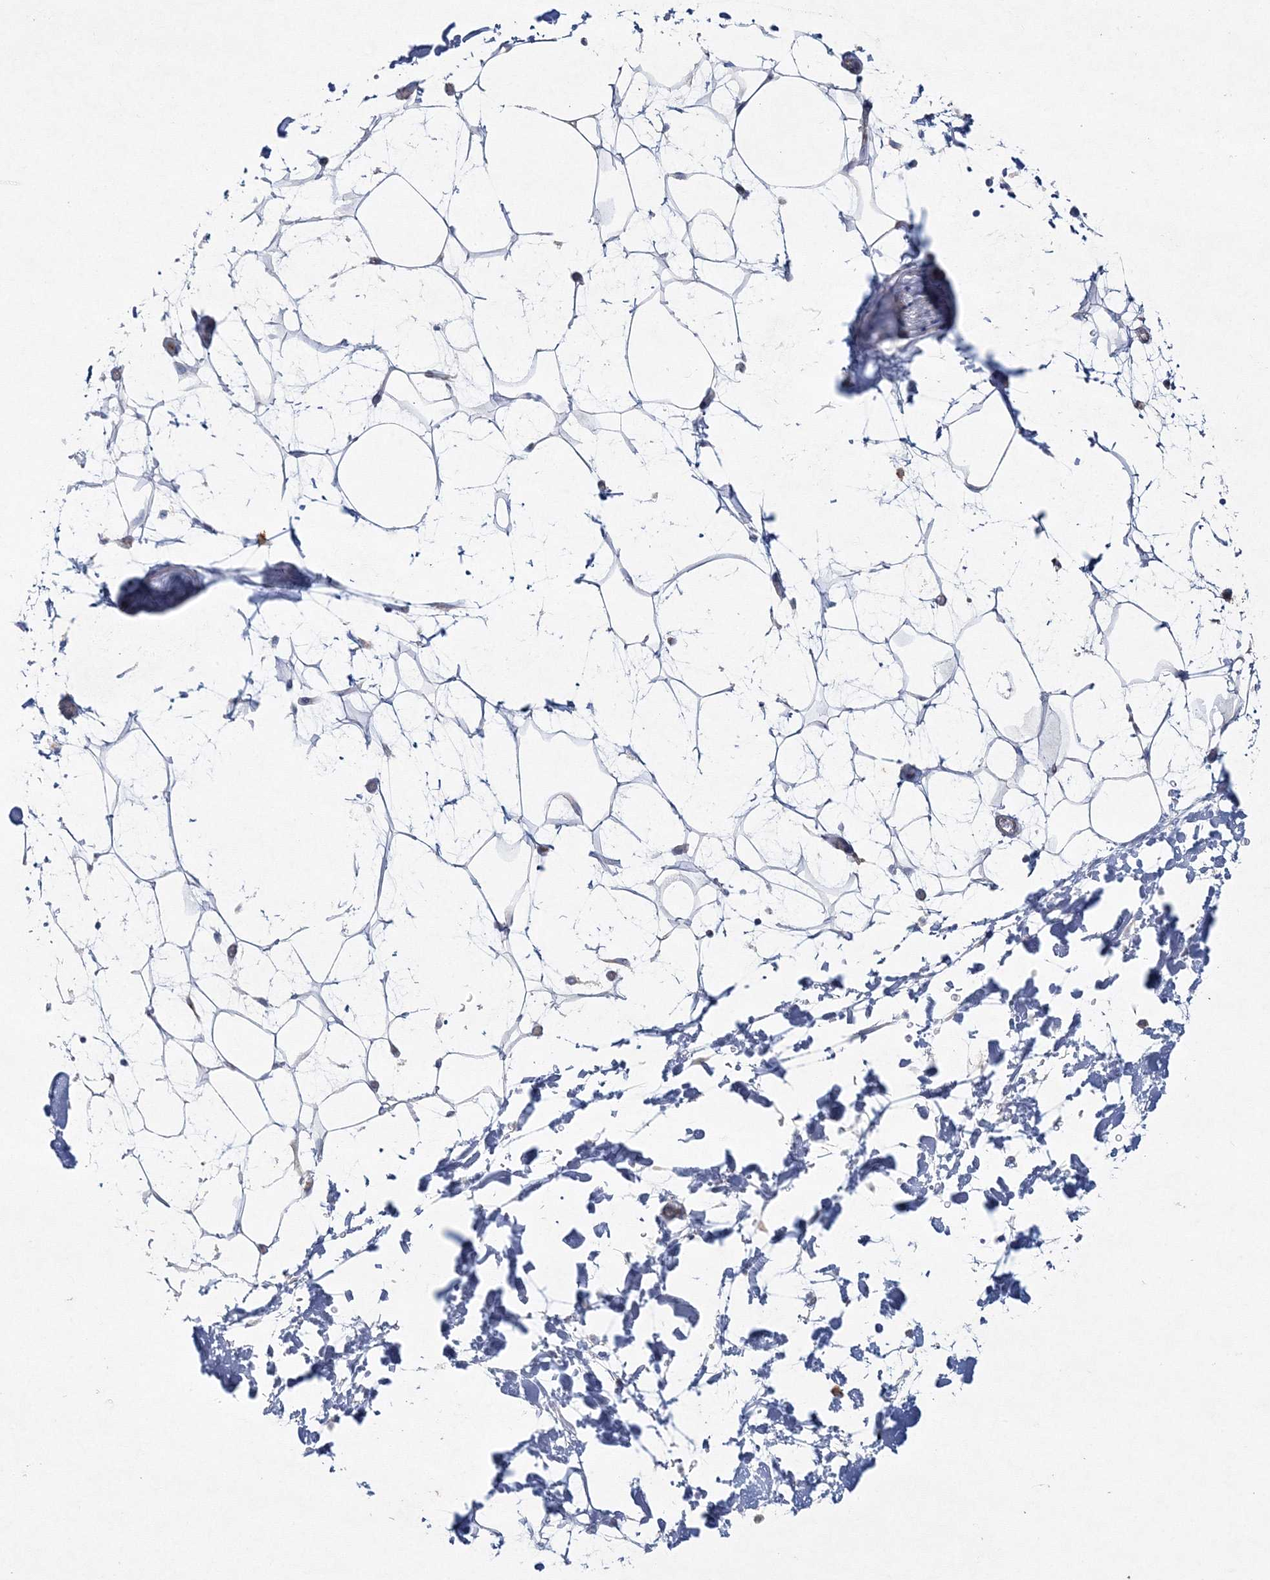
{"staining": {"intensity": "negative", "quantity": "none", "location": "none"}, "tissue": "adipose tissue", "cell_type": "Adipocytes", "image_type": "normal", "snomed": [{"axis": "morphology", "description": "Normal tissue, NOS"}, {"axis": "topography", "description": "Soft tissue"}], "caption": "DAB immunohistochemical staining of benign adipose tissue exhibits no significant positivity in adipocytes.", "gene": "NAA40", "patient": {"sex": "male", "age": 72}}